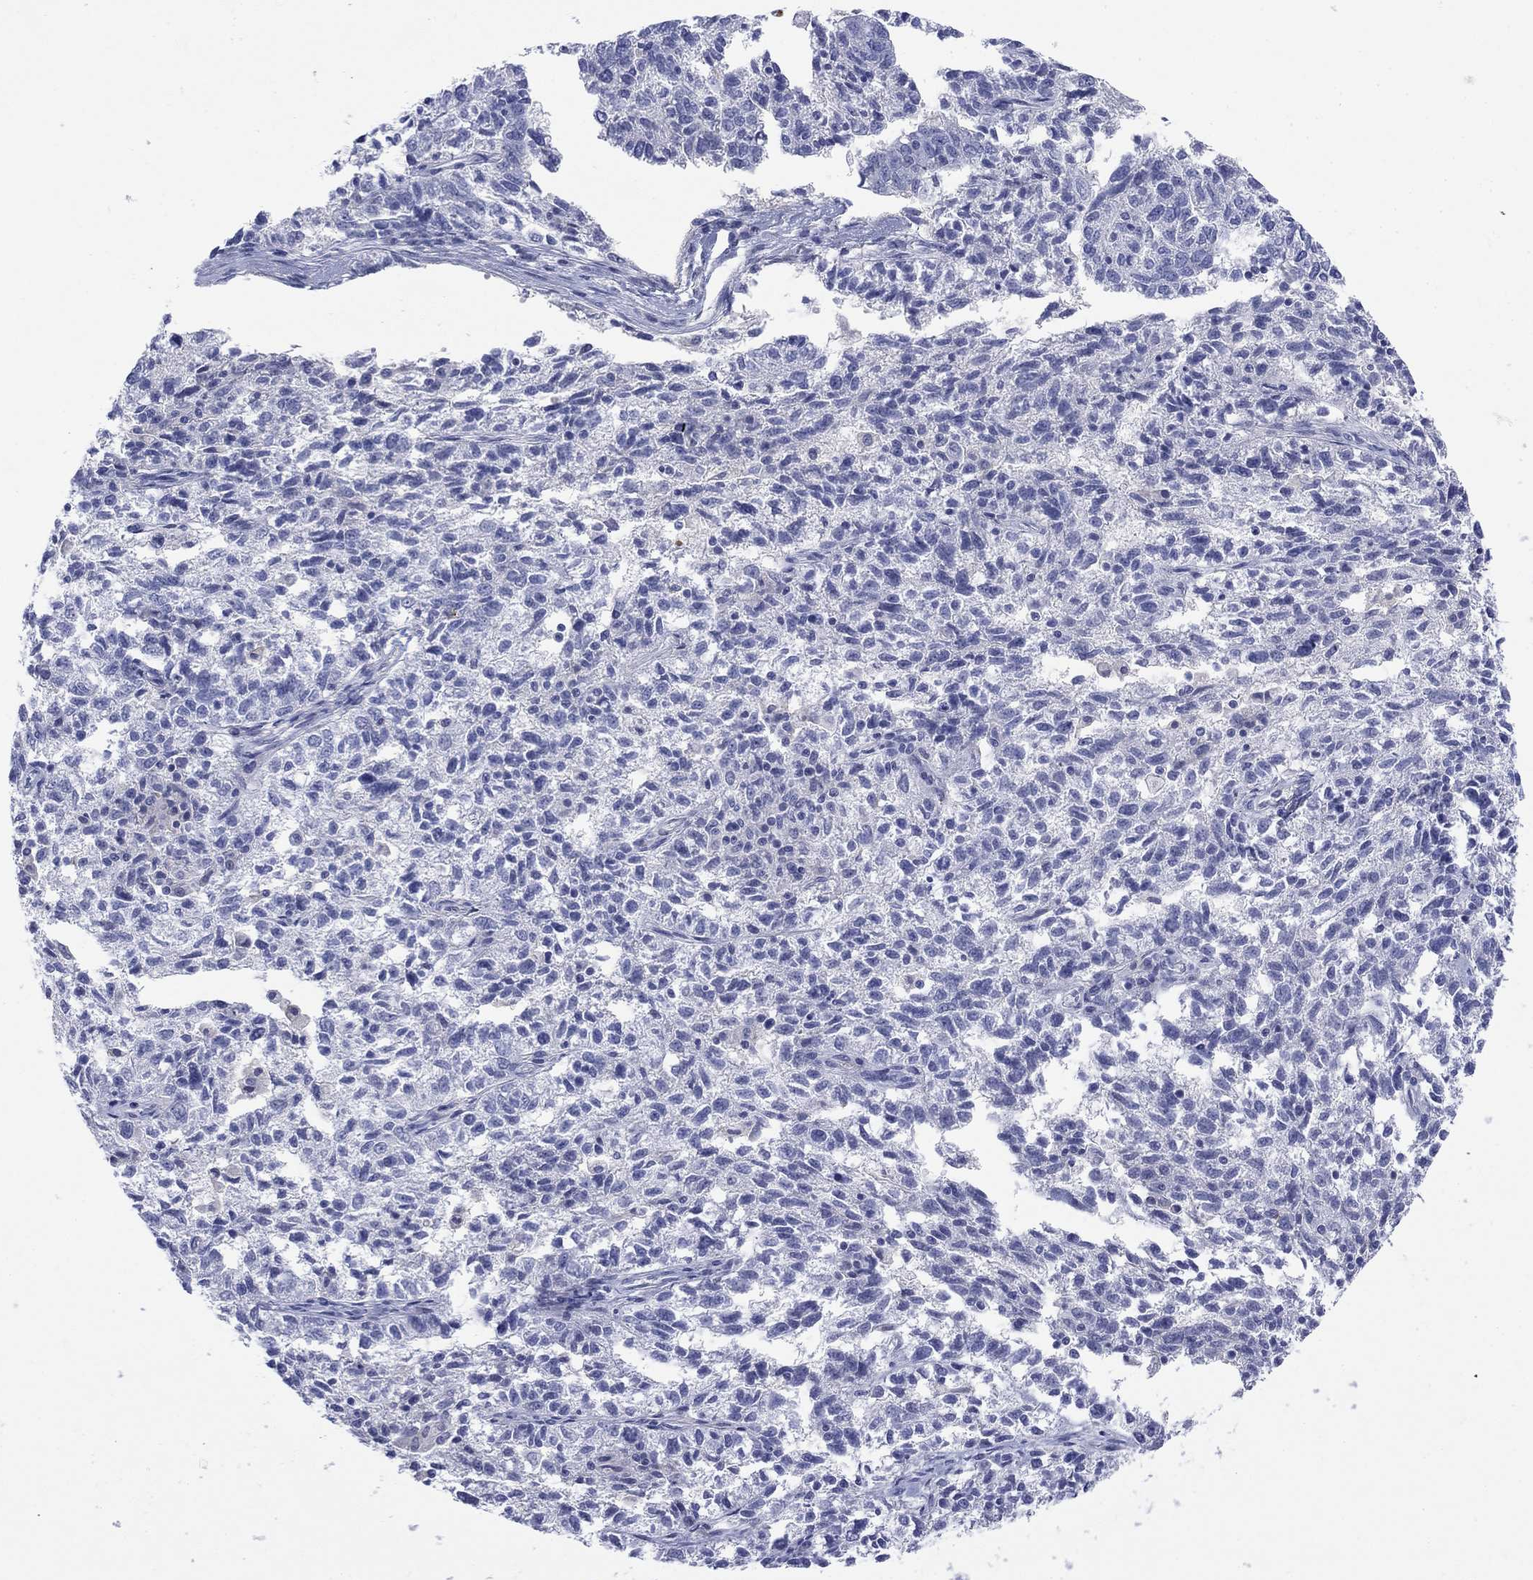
{"staining": {"intensity": "negative", "quantity": "none", "location": "none"}, "tissue": "ovarian cancer", "cell_type": "Tumor cells", "image_type": "cancer", "snomed": [{"axis": "morphology", "description": "Cystadenocarcinoma, serous, NOS"}, {"axis": "topography", "description": "Ovary"}], "caption": "Ovarian serous cystadenocarcinoma was stained to show a protein in brown. There is no significant staining in tumor cells. Nuclei are stained in blue.", "gene": "PTPRZ1", "patient": {"sex": "female", "age": 71}}